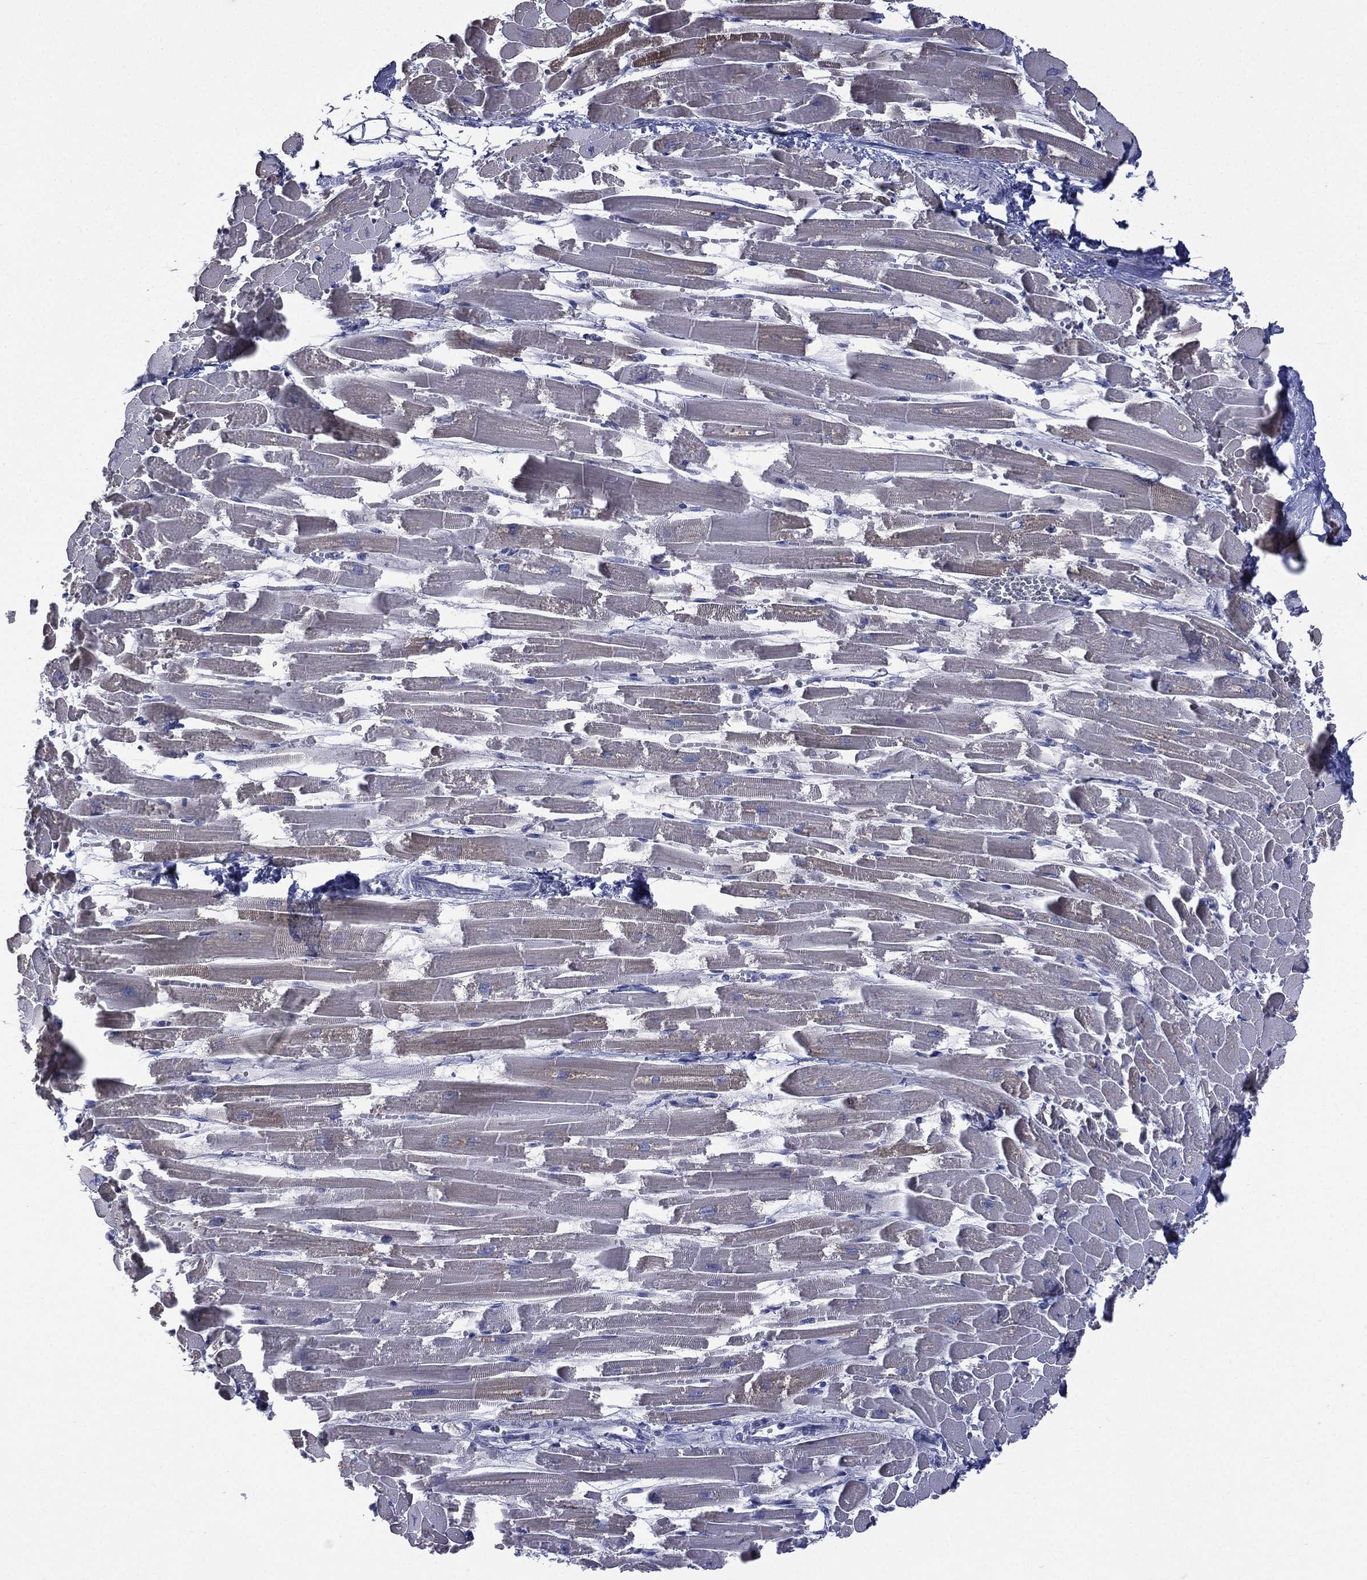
{"staining": {"intensity": "moderate", "quantity": "<25%", "location": "cytoplasmic/membranous"}, "tissue": "heart muscle", "cell_type": "Cardiomyocytes", "image_type": "normal", "snomed": [{"axis": "morphology", "description": "Normal tissue, NOS"}, {"axis": "topography", "description": "Heart"}], "caption": "Immunohistochemistry (IHC) staining of normal heart muscle, which demonstrates low levels of moderate cytoplasmic/membranous expression in approximately <25% of cardiomyocytes indicating moderate cytoplasmic/membranous protein positivity. The staining was performed using DAB (brown) for protein detection and nuclei were counterstained in hematoxylin (blue).", "gene": "CES2", "patient": {"sex": "female", "age": 52}}